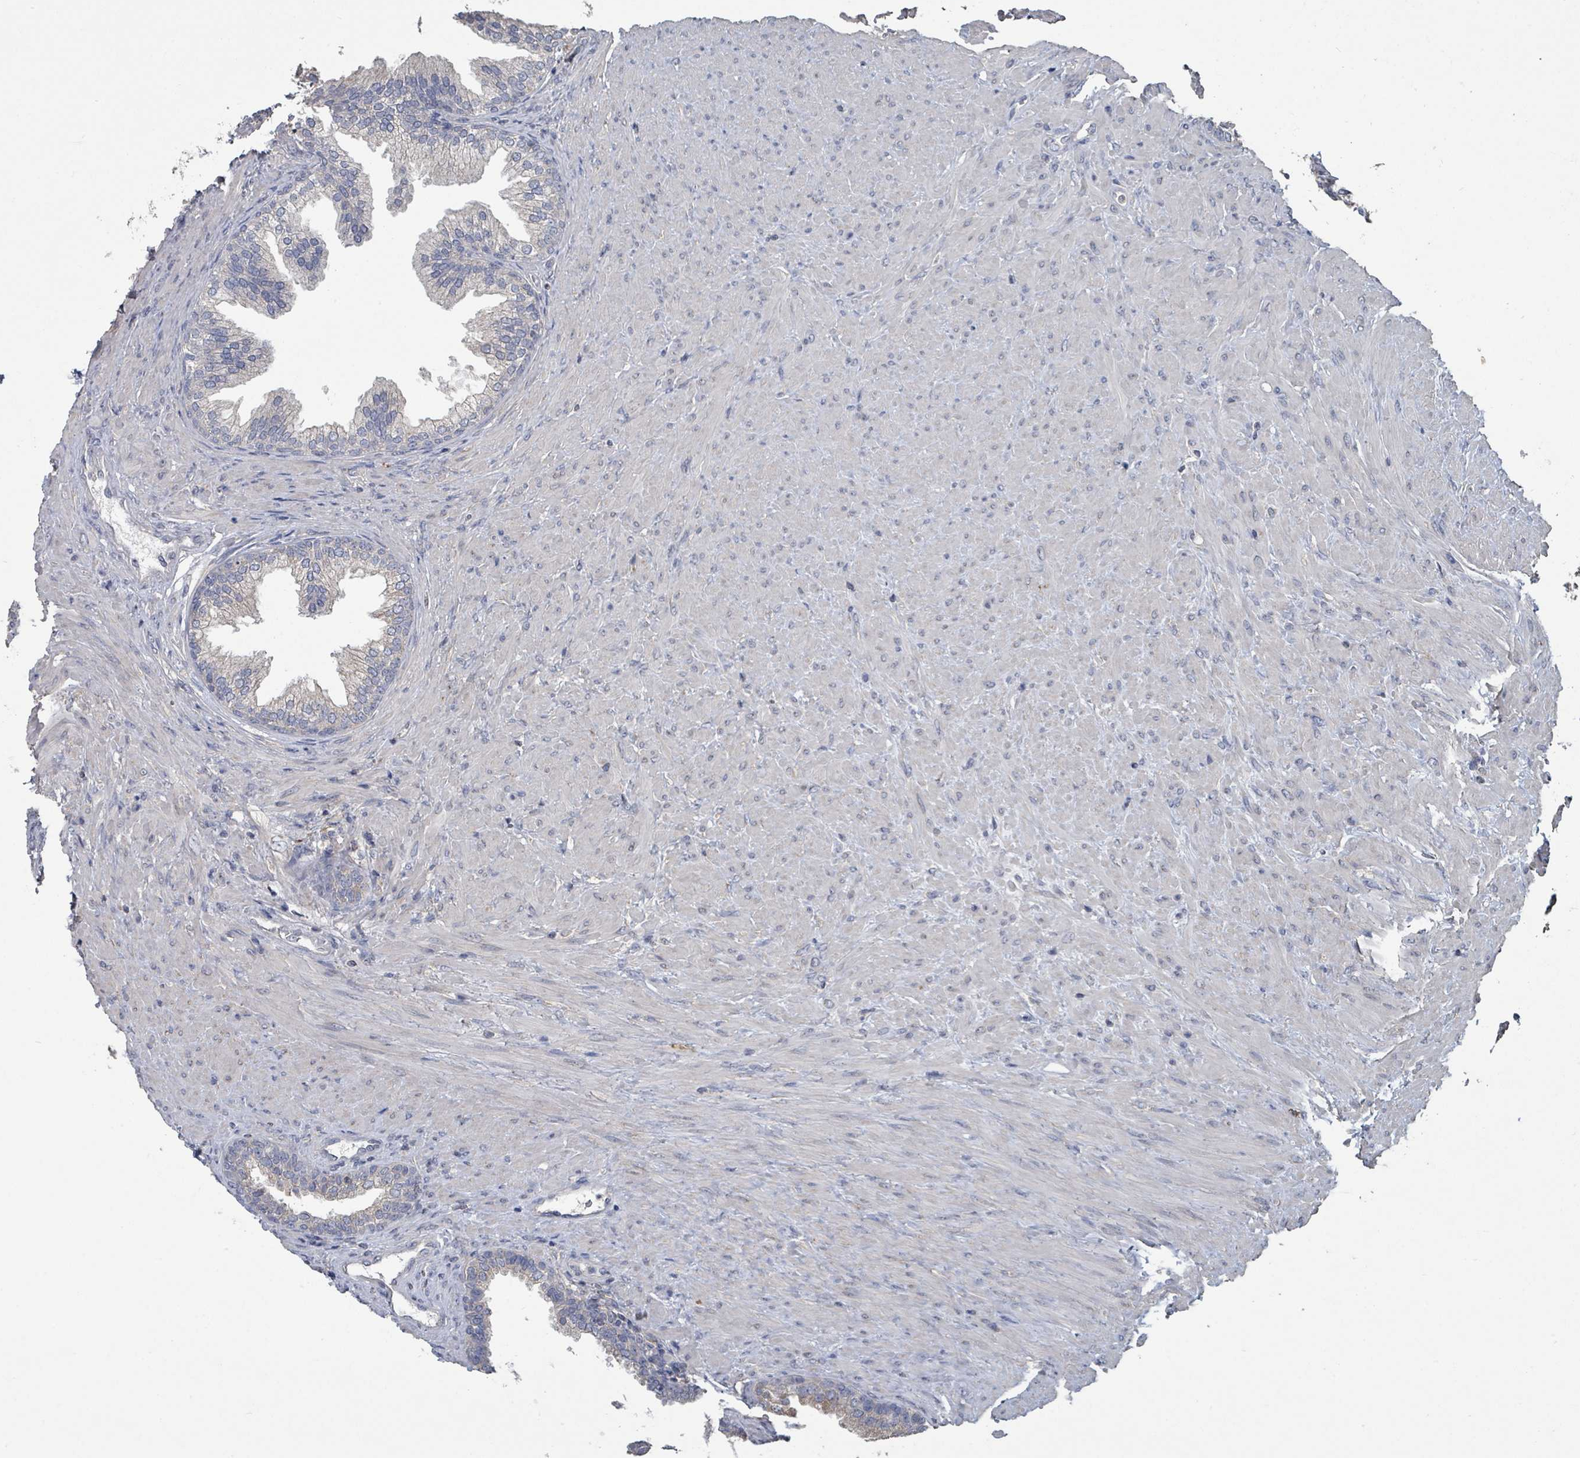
{"staining": {"intensity": "weak", "quantity": "<25%", "location": "cytoplasmic/membranous"}, "tissue": "prostate", "cell_type": "Glandular cells", "image_type": "normal", "snomed": [{"axis": "morphology", "description": "Normal tissue, NOS"}, {"axis": "topography", "description": "Prostate"}], "caption": "DAB (3,3'-diaminobenzidine) immunohistochemical staining of normal prostate shows no significant positivity in glandular cells. (Stains: DAB immunohistochemistry with hematoxylin counter stain, Microscopy: brightfield microscopy at high magnification).", "gene": "SLC9A7", "patient": {"sex": "male", "age": 76}}